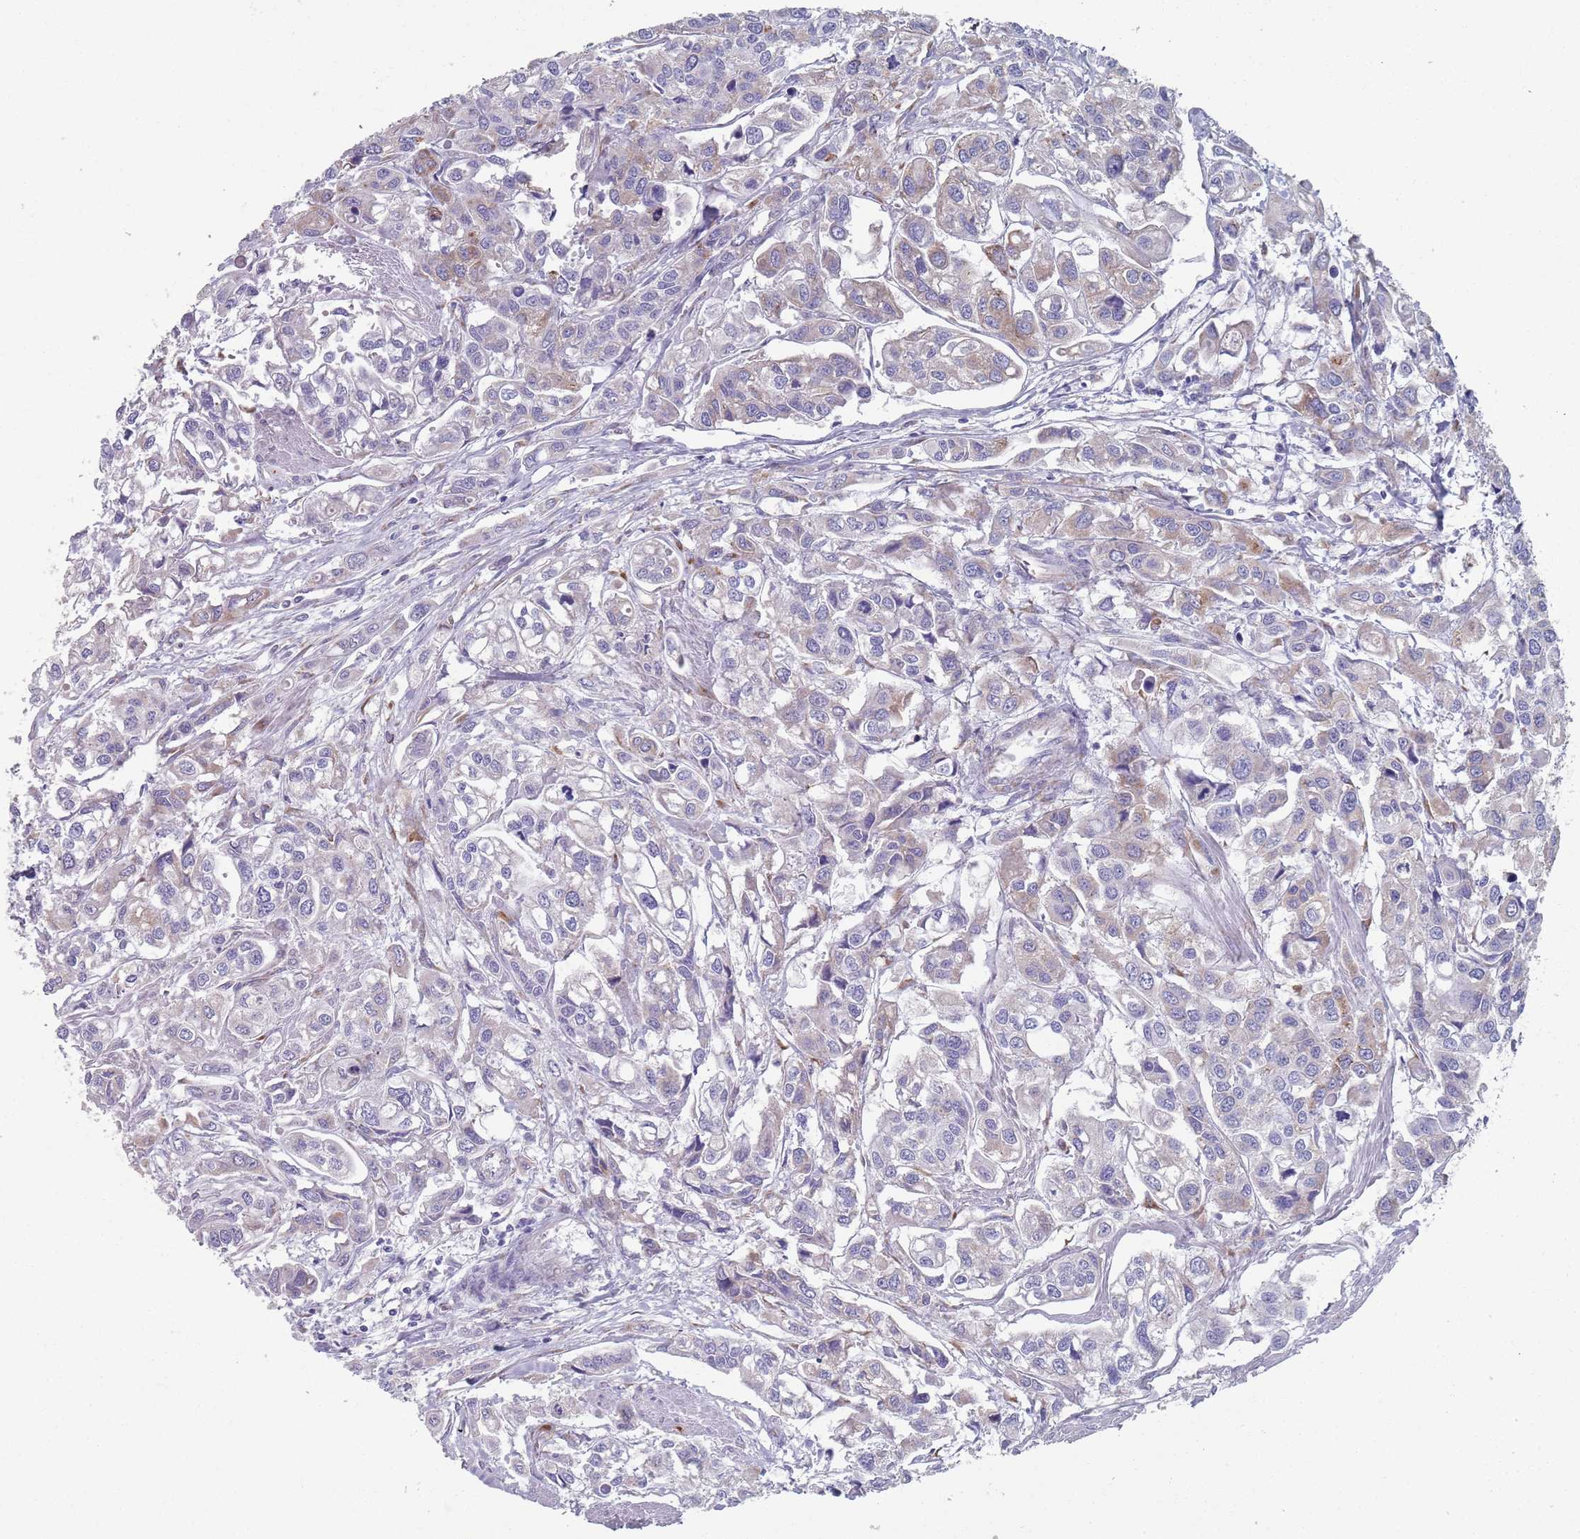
{"staining": {"intensity": "weak", "quantity": "<25%", "location": "cytoplasmic/membranous"}, "tissue": "urothelial cancer", "cell_type": "Tumor cells", "image_type": "cancer", "snomed": [{"axis": "morphology", "description": "Urothelial carcinoma, High grade"}, {"axis": "topography", "description": "Urinary bladder"}], "caption": "Tumor cells are negative for protein expression in human urothelial carcinoma (high-grade).", "gene": "PLOD1", "patient": {"sex": "male", "age": 67}}